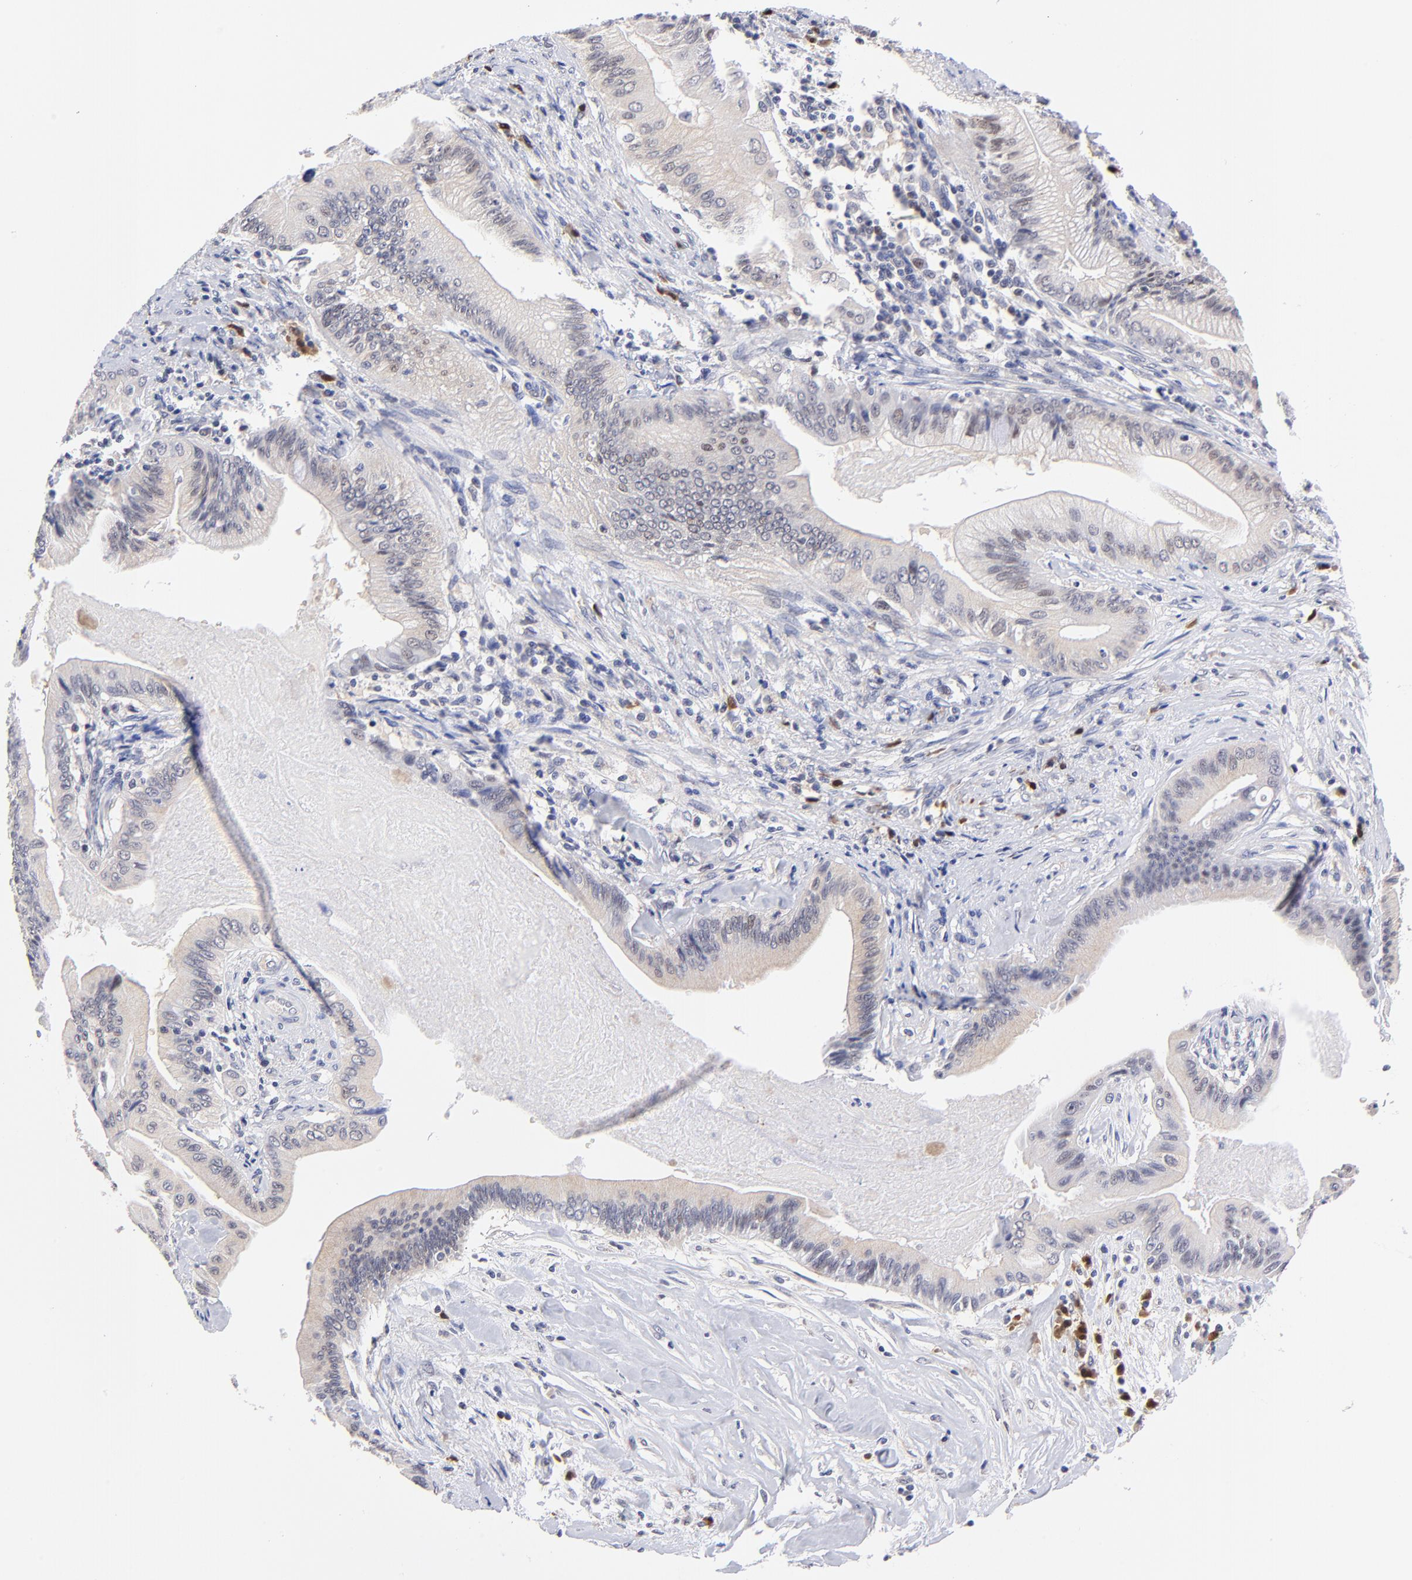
{"staining": {"intensity": "negative", "quantity": "none", "location": "none"}, "tissue": "liver cancer", "cell_type": "Tumor cells", "image_type": "cancer", "snomed": [{"axis": "morphology", "description": "Cholangiocarcinoma"}, {"axis": "topography", "description": "Liver"}], "caption": "Human liver cancer (cholangiocarcinoma) stained for a protein using IHC demonstrates no staining in tumor cells.", "gene": "ZNF155", "patient": {"sex": "male", "age": 58}}